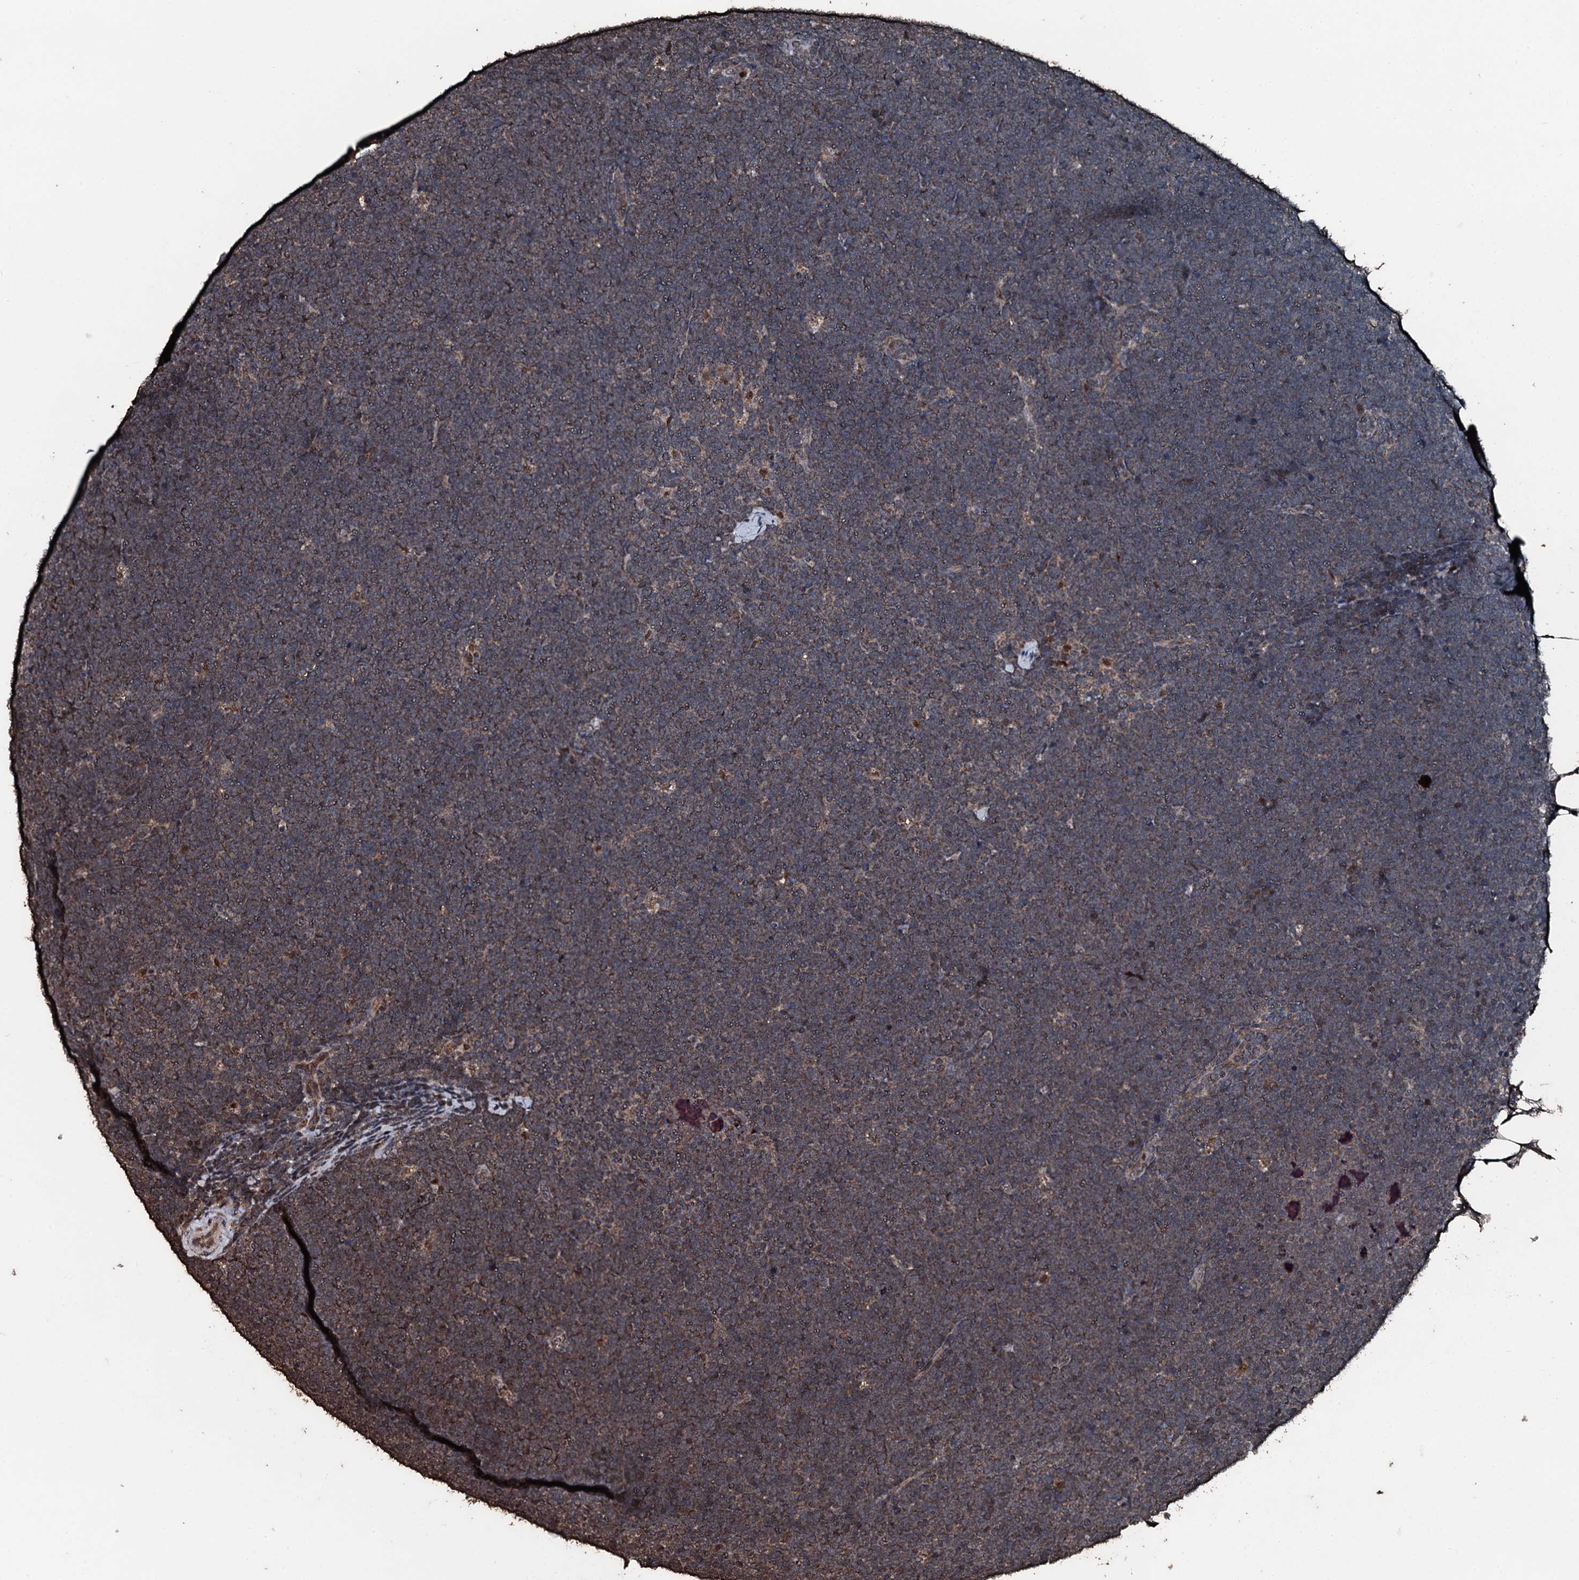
{"staining": {"intensity": "weak", "quantity": "25%-75%", "location": "cytoplasmic/membranous"}, "tissue": "lymphoma", "cell_type": "Tumor cells", "image_type": "cancer", "snomed": [{"axis": "morphology", "description": "Malignant lymphoma, non-Hodgkin's type, High grade"}, {"axis": "topography", "description": "Lymph node"}], "caption": "This micrograph reveals immunohistochemistry (IHC) staining of human lymphoma, with low weak cytoplasmic/membranous positivity in about 25%-75% of tumor cells.", "gene": "FAAP24", "patient": {"sex": "male", "age": 13}}